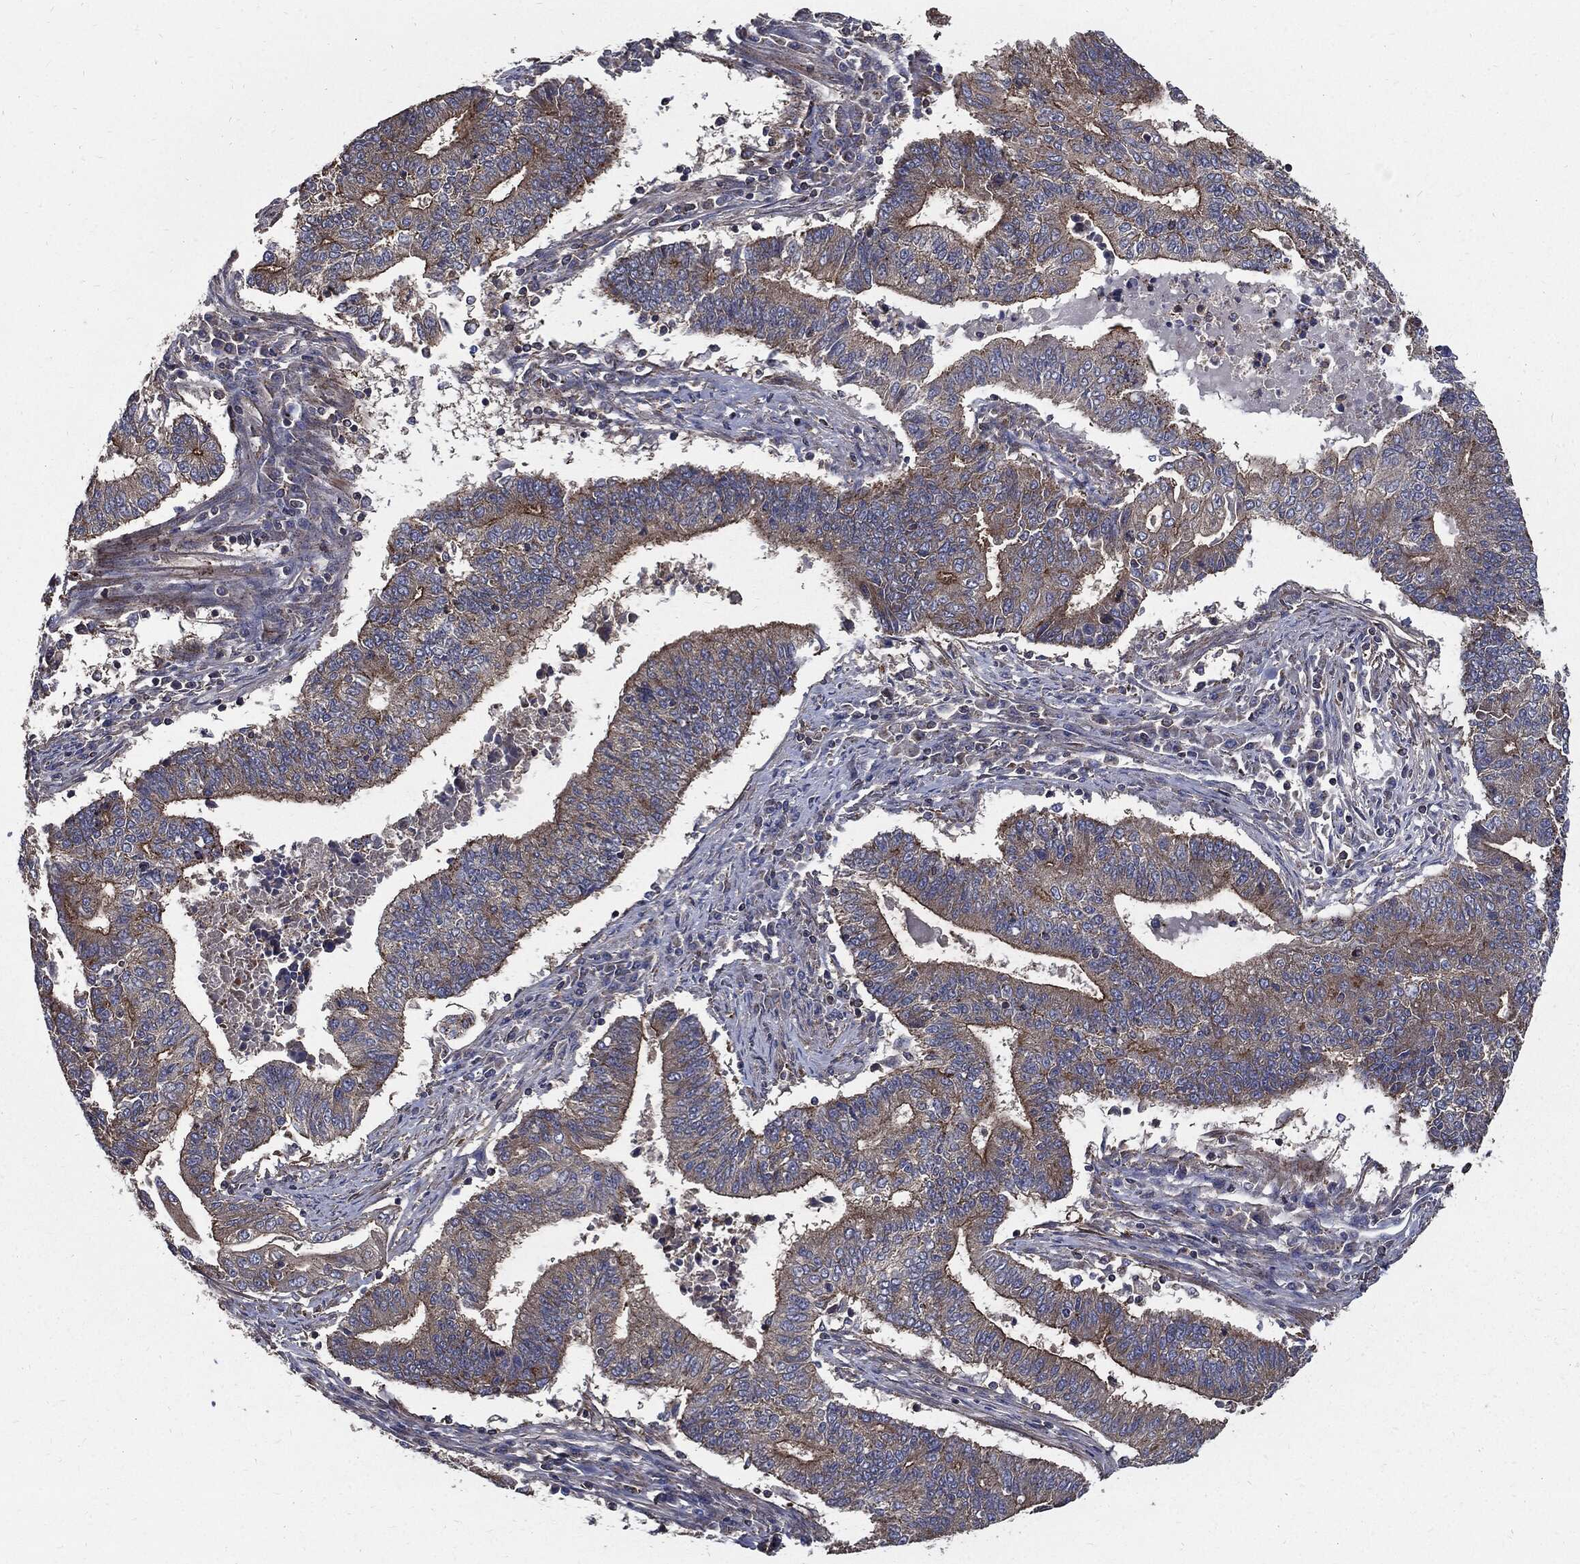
{"staining": {"intensity": "moderate", "quantity": "25%-75%", "location": "cytoplasmic/membranous"}, "tissue": "endometrial cancer", "cell_type": "Tumor cells", "image_type": "cancer", "snomed": [{"axis": "morphology", "description": "Adenocarcinoma, NOS"}, {"axis": "topography", "description": "Uterus"}, {"axis": "topography", "description": "Endometrium"}], "caption": "Immunohistochemical staining of endometrial cancer (adenocarcinoma) reveals medium levels of moderate cytoplasmic/membranous staining in approximately 25%-75% of tumor cells.", "gene": "PDCD6IP", "patient": {"sex": "female", "age": 54}}